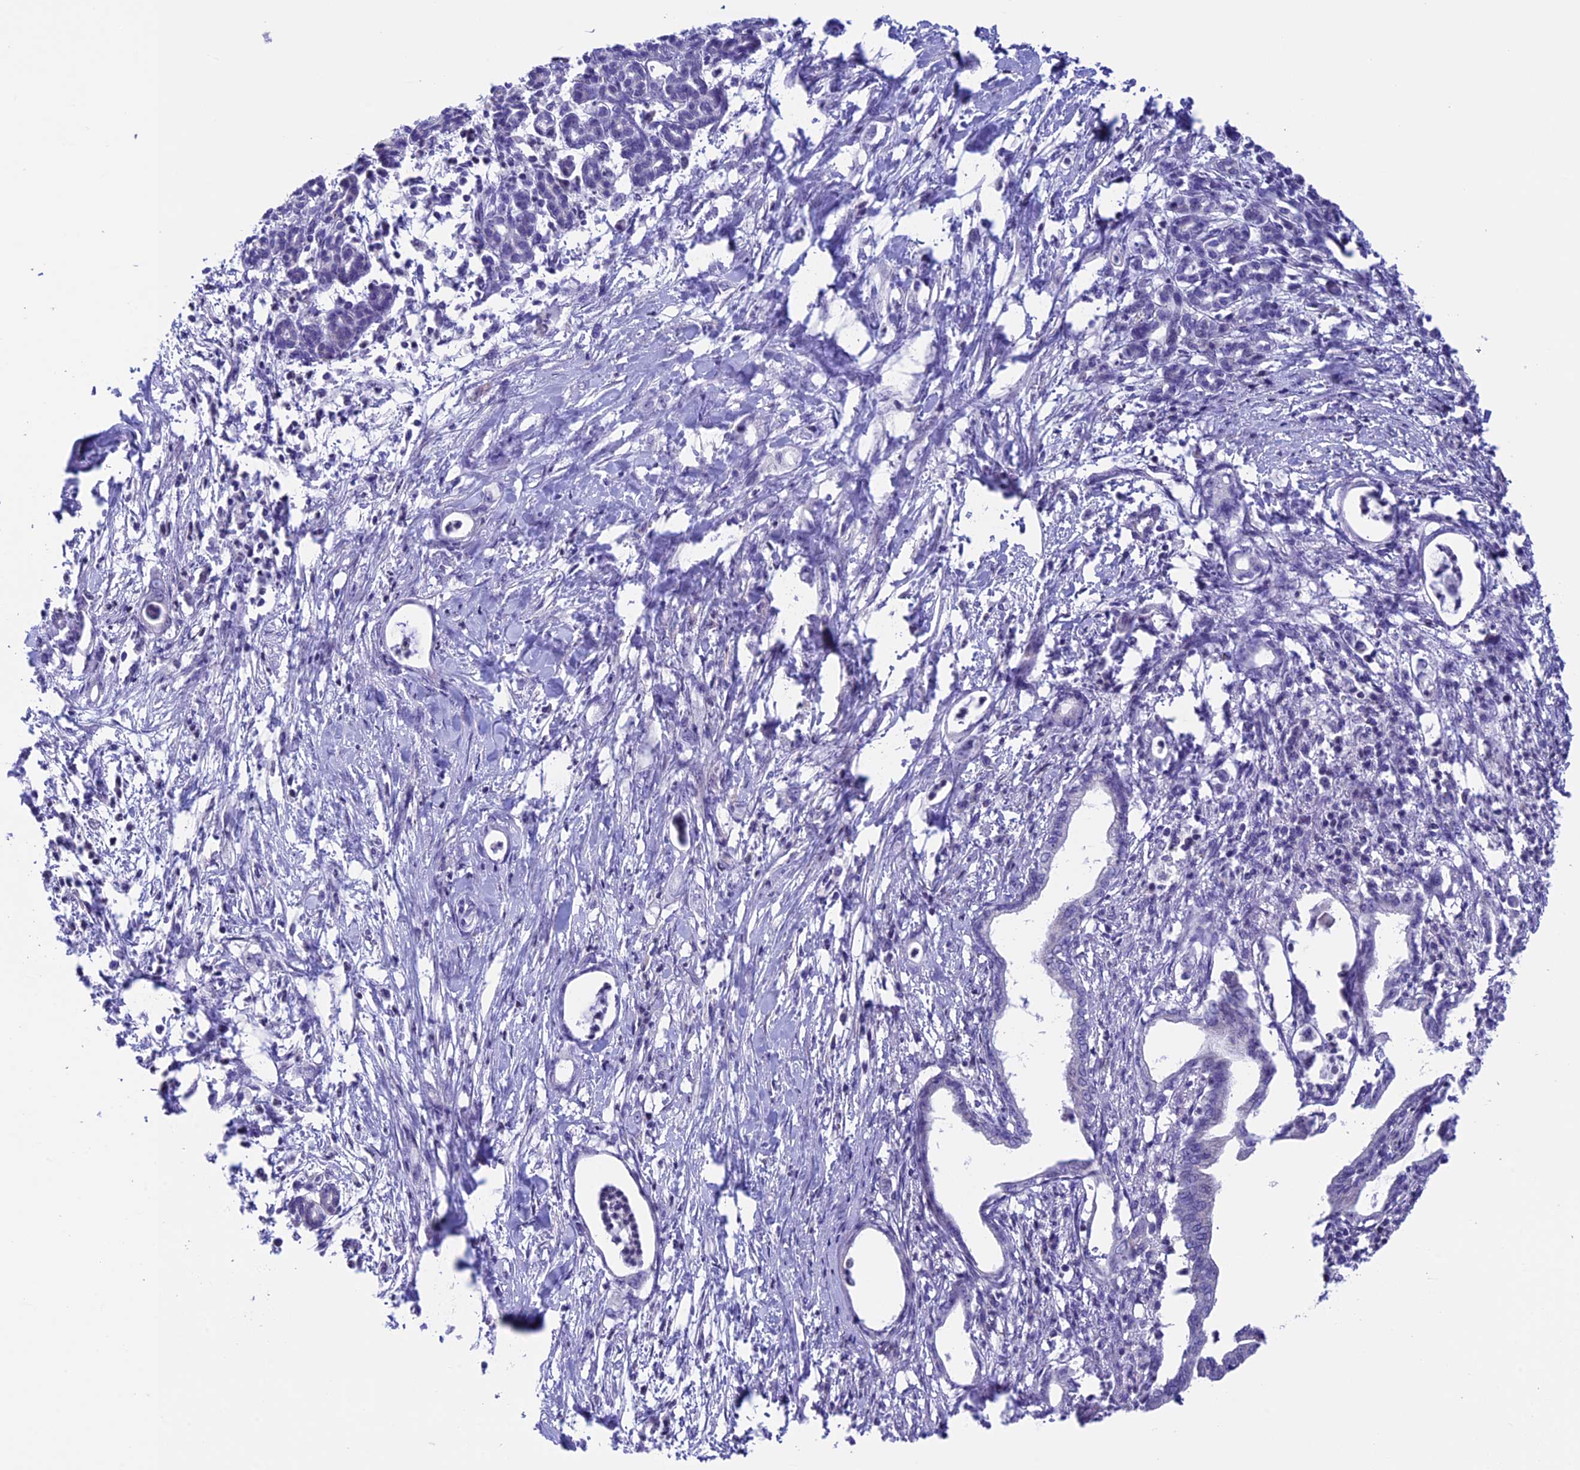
{"staining": {"intensity": "negative", "quantity": "none", "location": "none"}, "tissue": "pancreatic cancer", "cell_type": "Tumor cells", "image_type": "cancer", "snomed": [{"axis": "morphology", "description": "Adenocarcinoma, NOS"}, {"axis": "topography", "description": "Pancreas"}], "caption": "Pancreatic cancer (adenocarcinoma) stained for a protein using immunohistochemistry (IHC) shows no positivity tumor cells.", "gene": "IGSF6", "patient": {"sex": "female", "age": 55}}